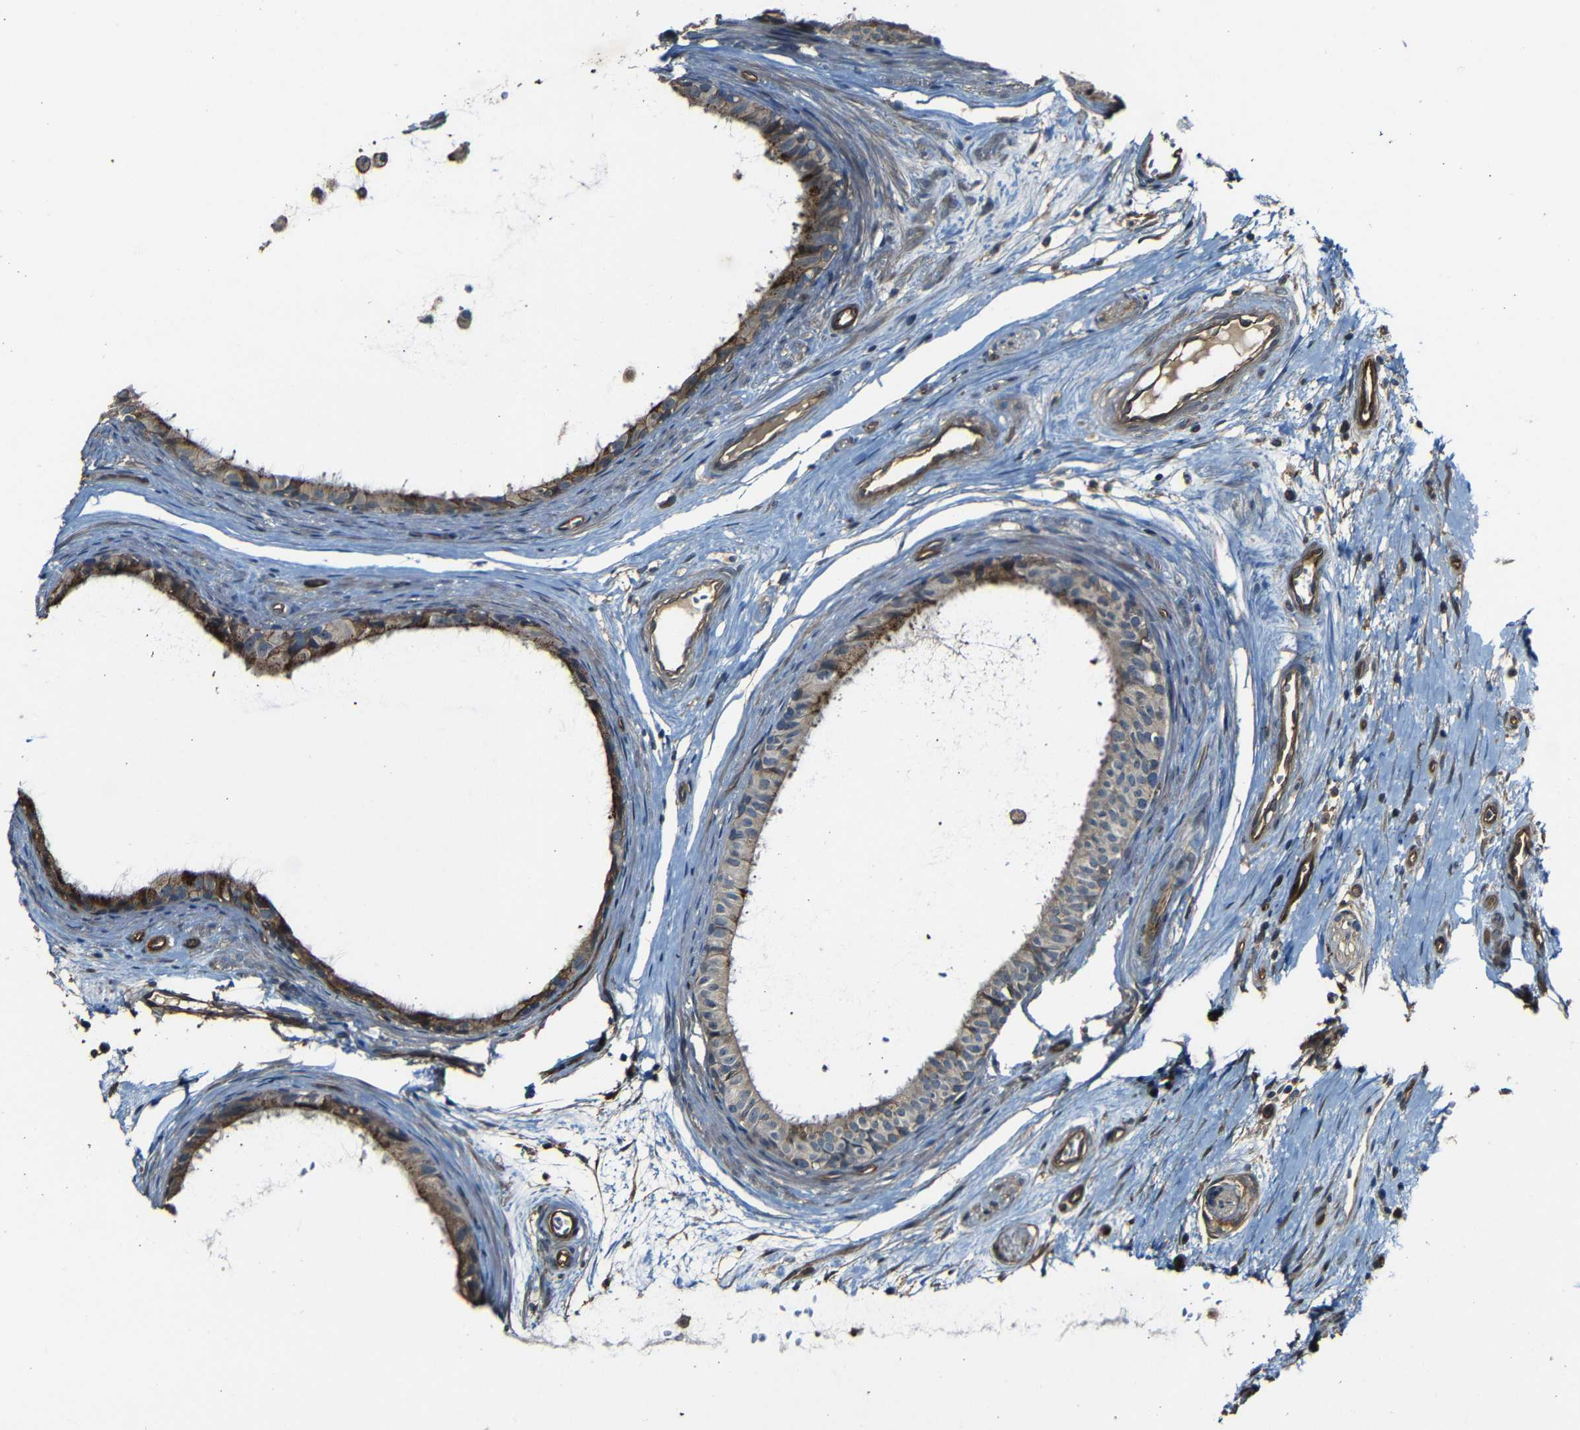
{"staining": {"intensity": "moderate", "quantity": ">75%", "location": "cytoplasmic/membranous"}, "tissue": "epididymis", "cell_type": "Glandular cells", "image_type": "normal", "snomed": [{"axis": "morphology", "description": "Normal tissue, NOS"}, {"axis": "morphology", "description": "Inflammation, NOS"}, {"axis": "topography", "description": "Epididymis"}], "caption": "A brown stain labels moderate cytoplasmic/membranous positivity of a protein in glandular cells of unremarkable human epididymis.", "gene": "RELL1", "patient": {"sex": "male", "age": 85}}